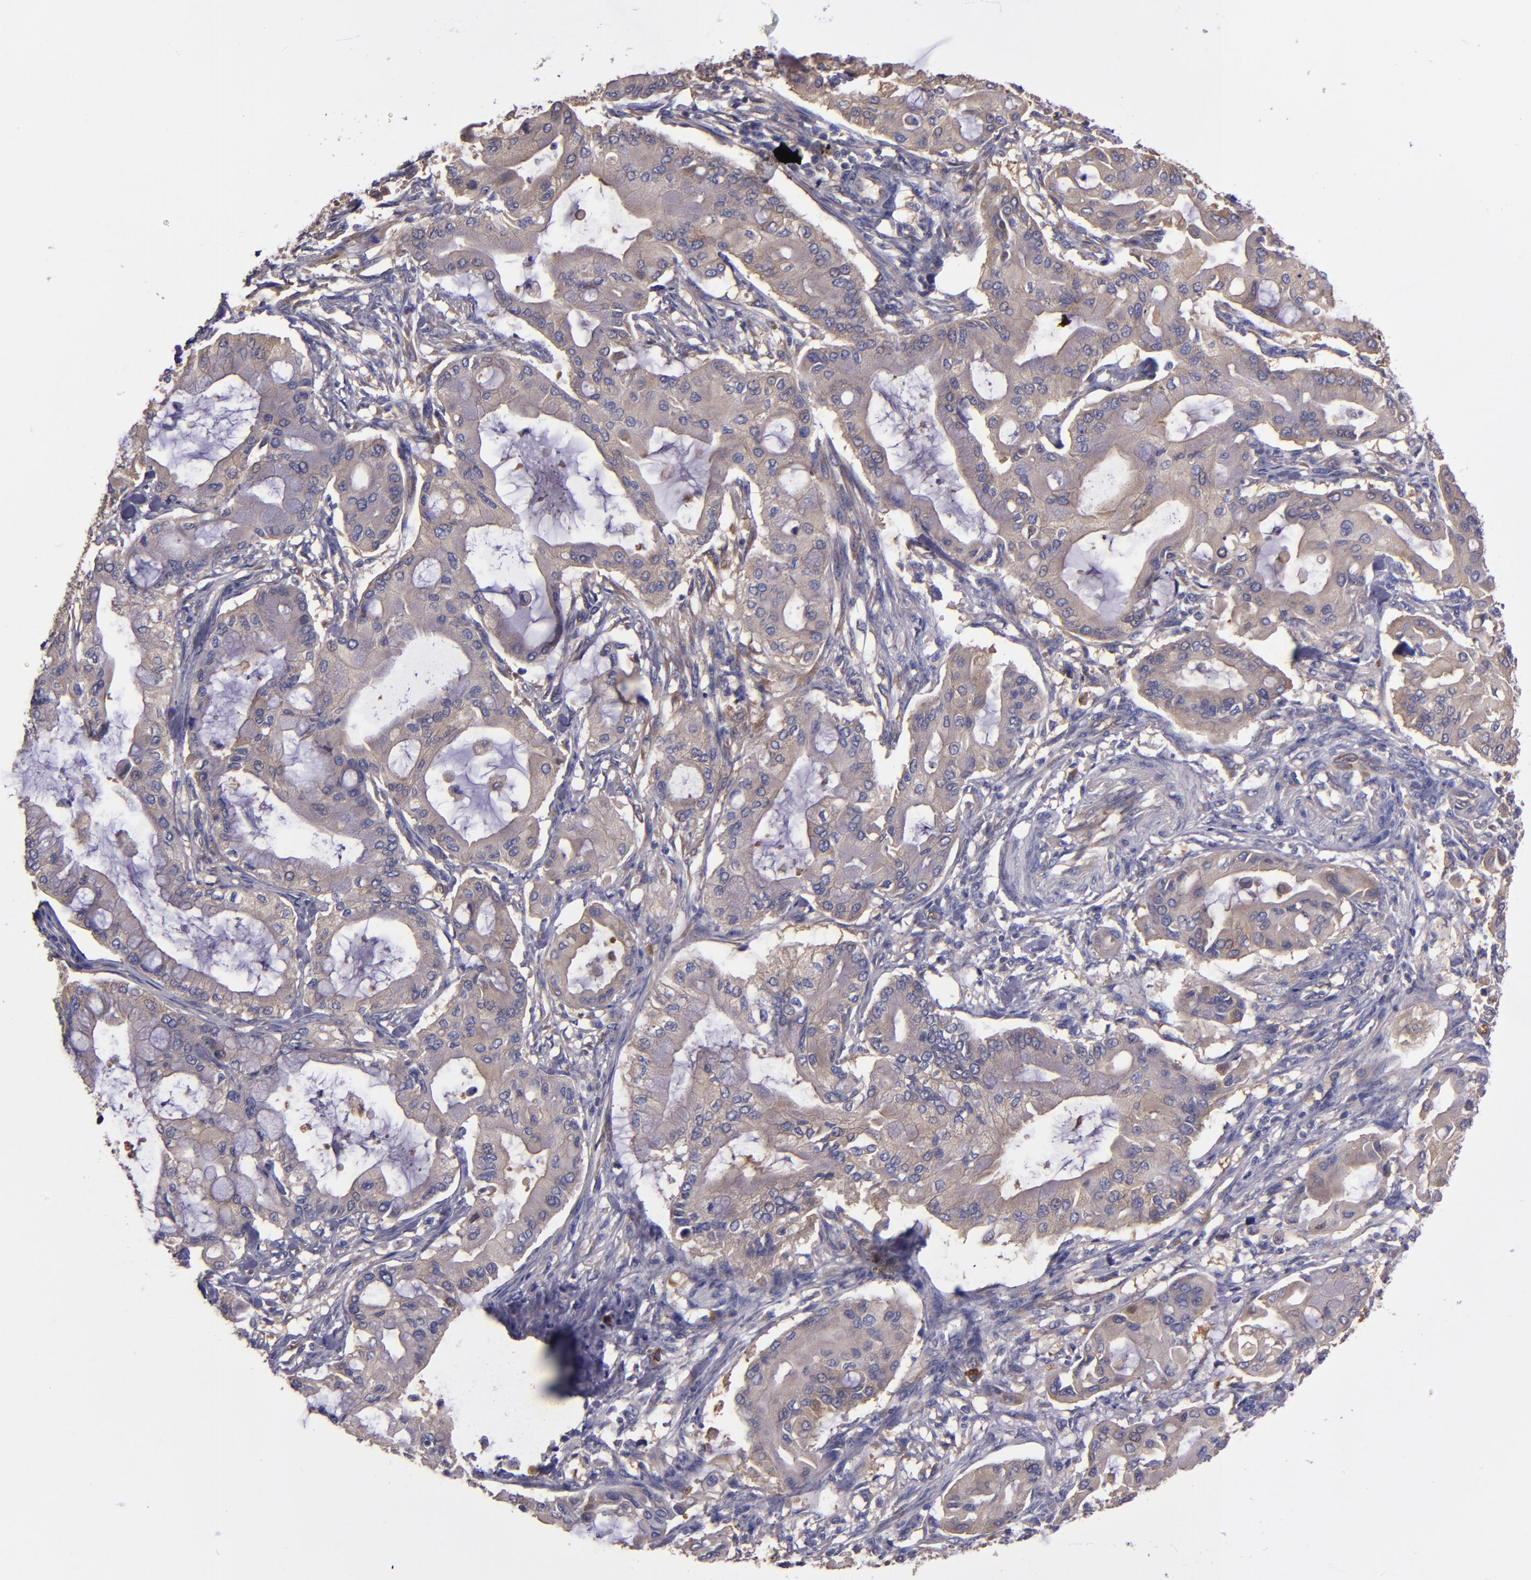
{"staining": {"intensity": "weak", "quantity": "25%-75%", "location": "cytoplasmic/membranous"}, "tissue": "pancreatic cancer", "cell_type": "Tumor cells", "image_type": "cancer", "snomed": [{"axis": "morphology", "description": "Adenocarcinoma, NOS"}, {"axis": "morphology", "description": "Adenocarcinoma, metastatic, NOS"}, {"axis": "topography", "description": "Lymph node"}, {"axis": "topography", "description": "Pancreas"}, {"axis": "topography", "description": "Duodenum"}], "caption": "This is an image of immunohistochemistry staining of pancreatic adenocarcinoma, which shows weak expression in the cytoplasmic/membranous of tumor cells.", "gene": "CARS1", "patient": {"sex": "female", "age": 64}}